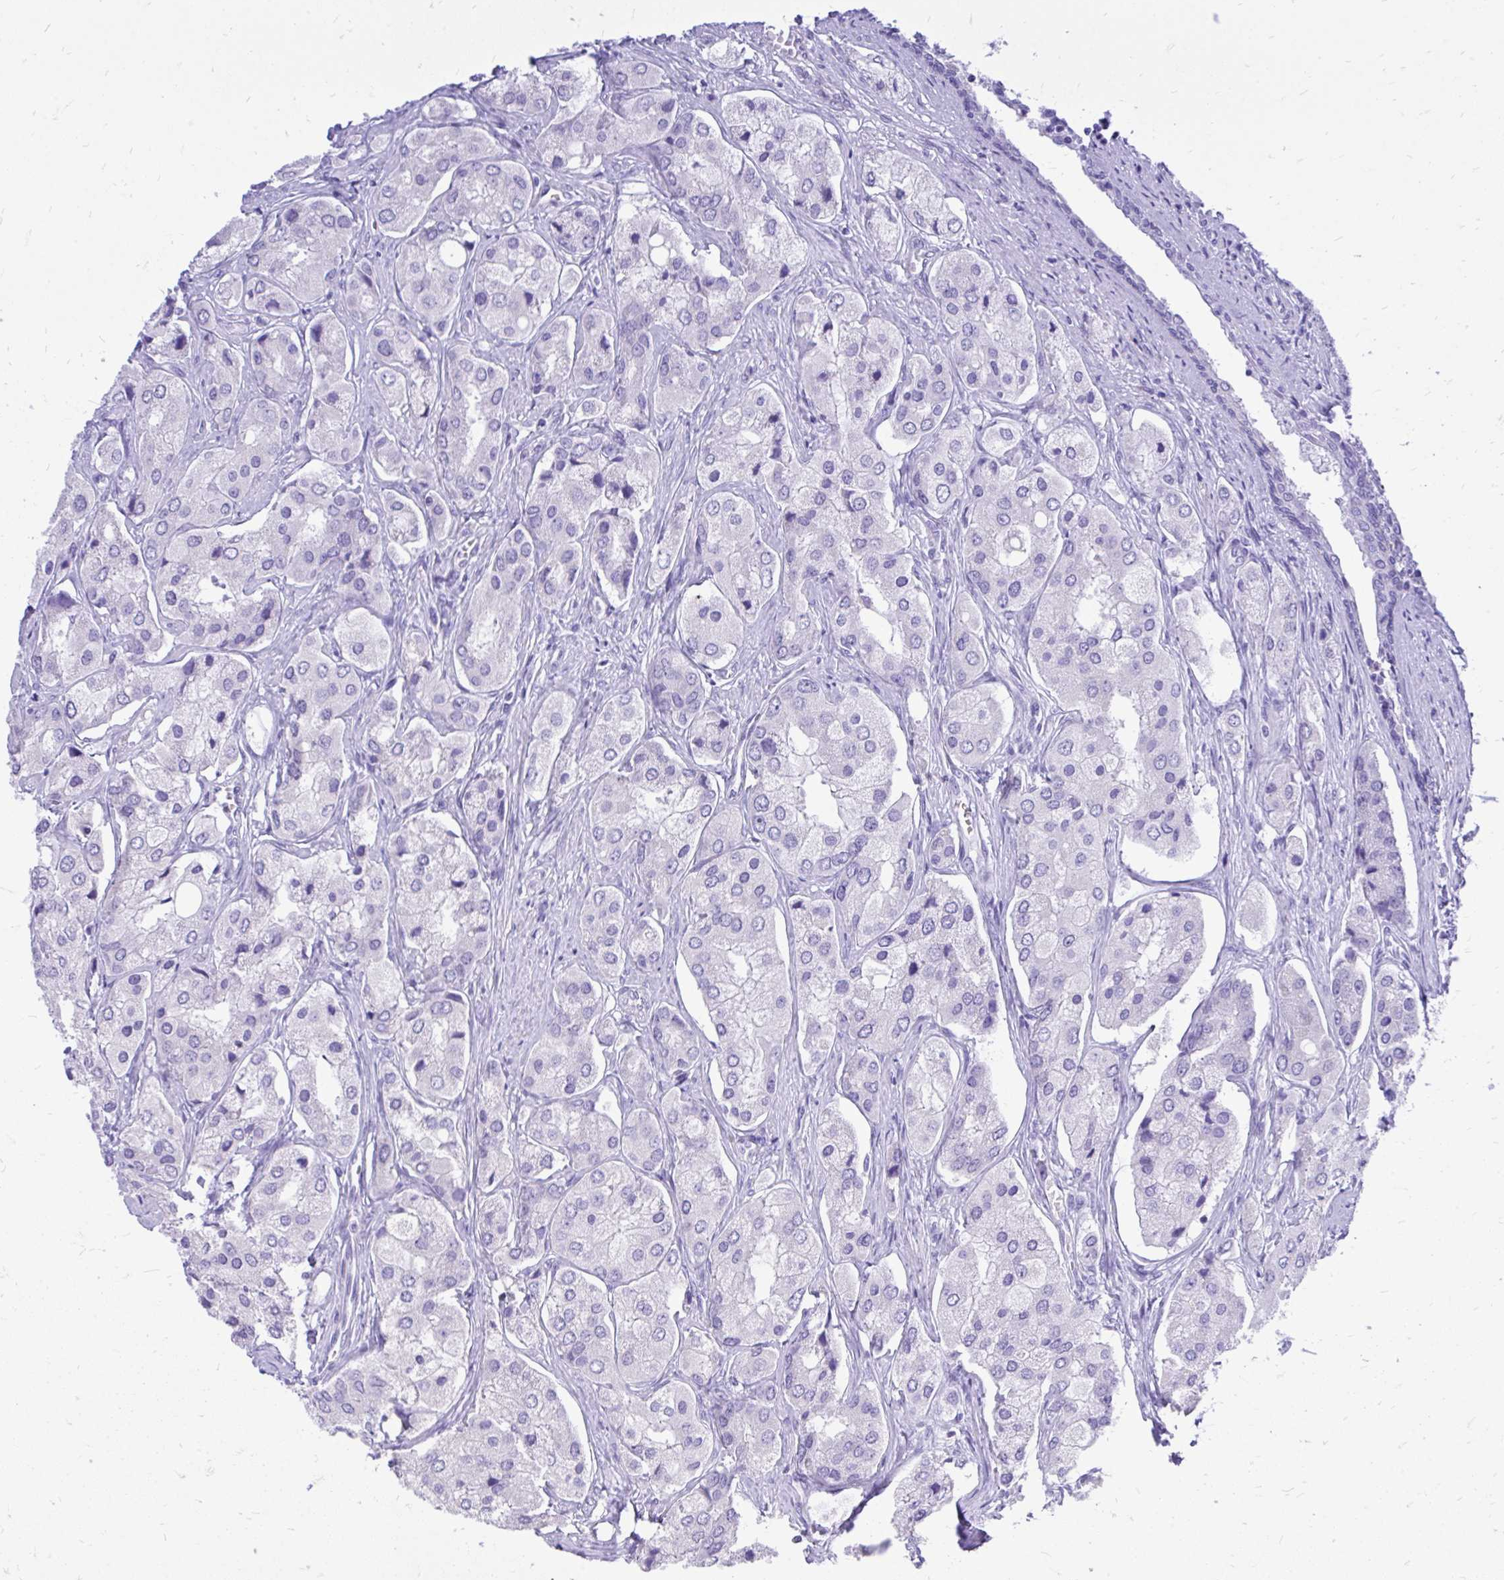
{"staining": {"intensity": "negative", "quantity": "none", "location": "none"}, "tissue": "prostate cancer", "cell_type": "Tumor cells", "image_type": "cancer", "snomed": [{"axis": "morphology", "description": "Adenocarcinoma, Low grade"}, {"axis": "topography", "description": "Prostate"}], "caption": "This is a histopathology image of immunohistochemistry staining of adenocarcinoma (low-grade) (prostate), which shows no expression in tumor cells.", "gene": "MON1A", "patient": {"sex": "male", "age": 69}}